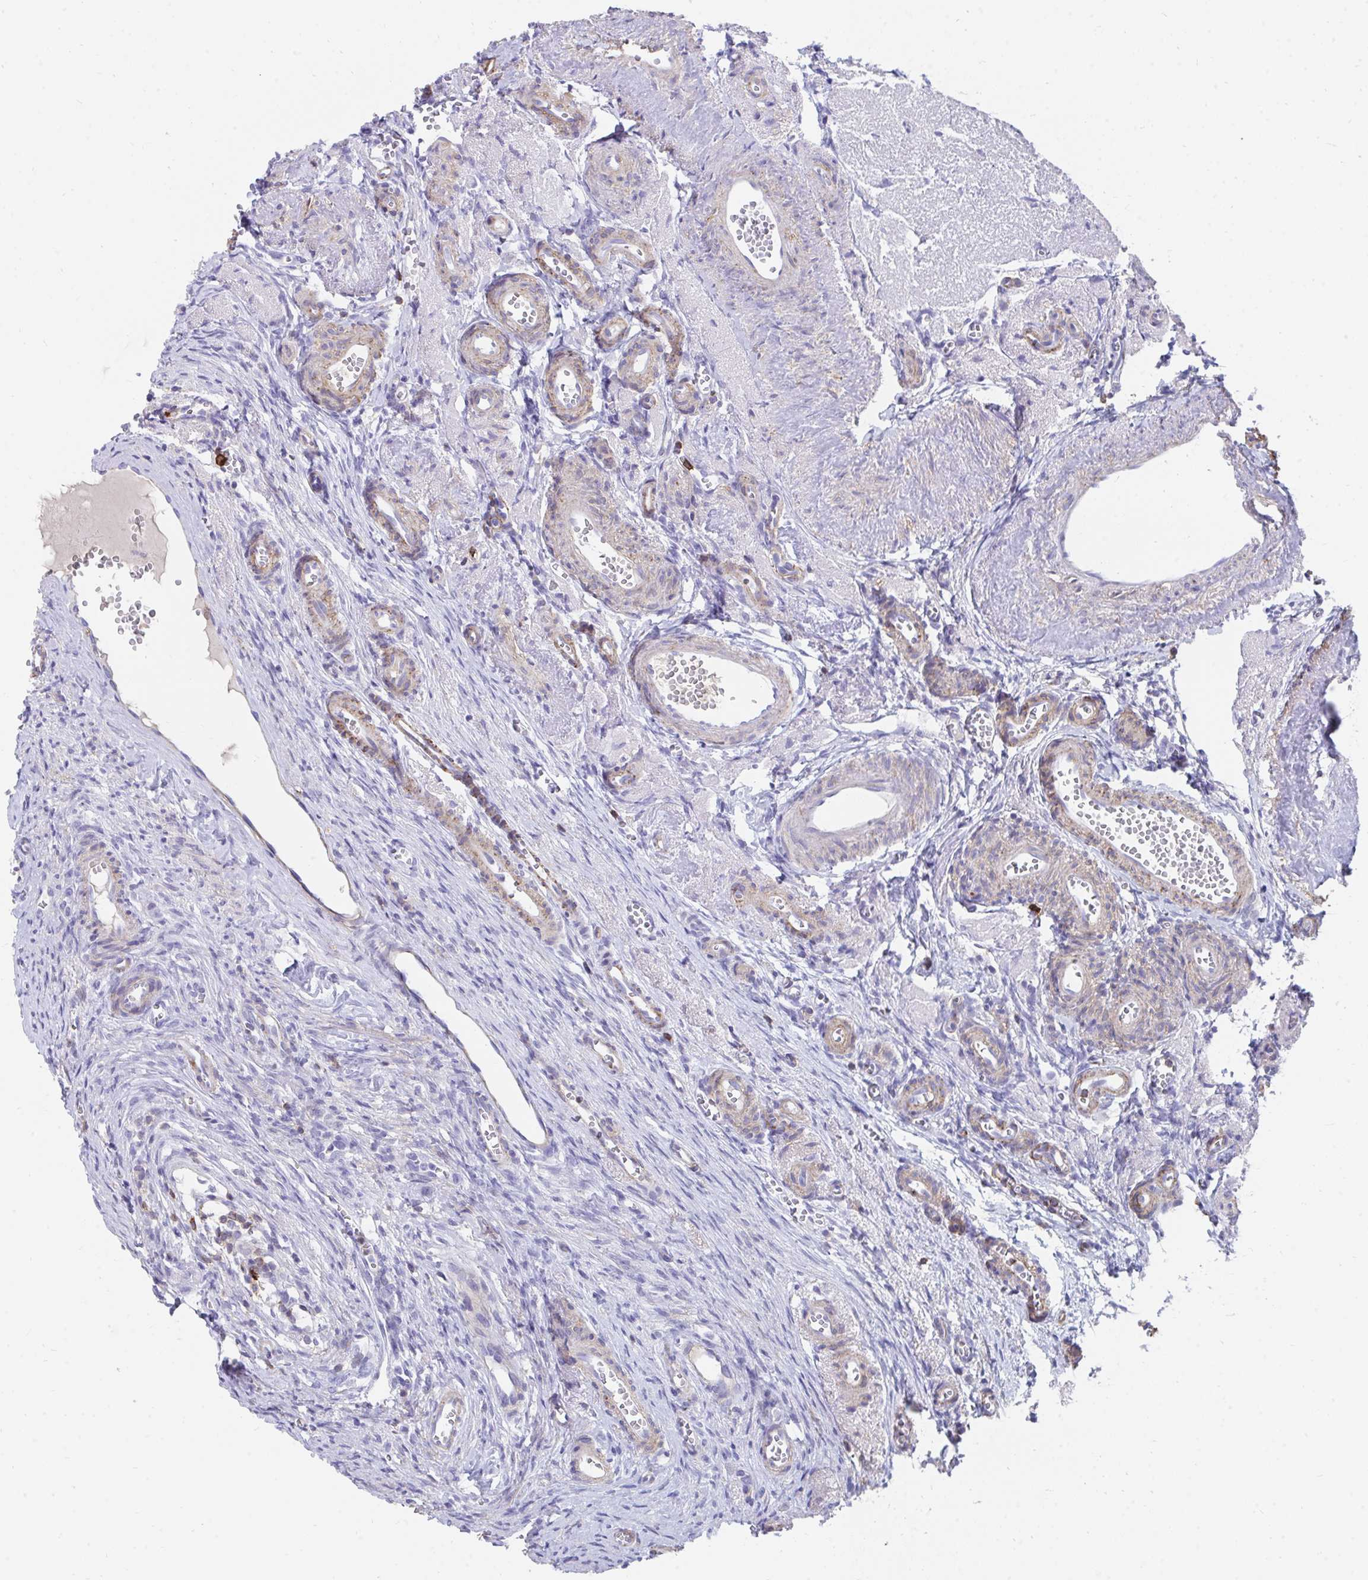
{"staining": {"intensity": "negative", "quantity": "none", "location": "none"}, "tissue": "ovary", "cell_type": "Follicle cells", "image_type": "normal", "snomed": [{"axis": "morphology", "description": "Normal tissue, NOS"}, {"axis": "topography", "description": "Ovary"}], "caption": "A high-resolution micrograph shows IHC staining of normal ovary, which reveals no significant expression in follicle cells. (DAB (3,3'-diaminobenzidine) immunohistochemistry visualized using brightfield microscopy, high magnification).", "gene": "CD7", "patient": {"sex": "female", "age": 41}}